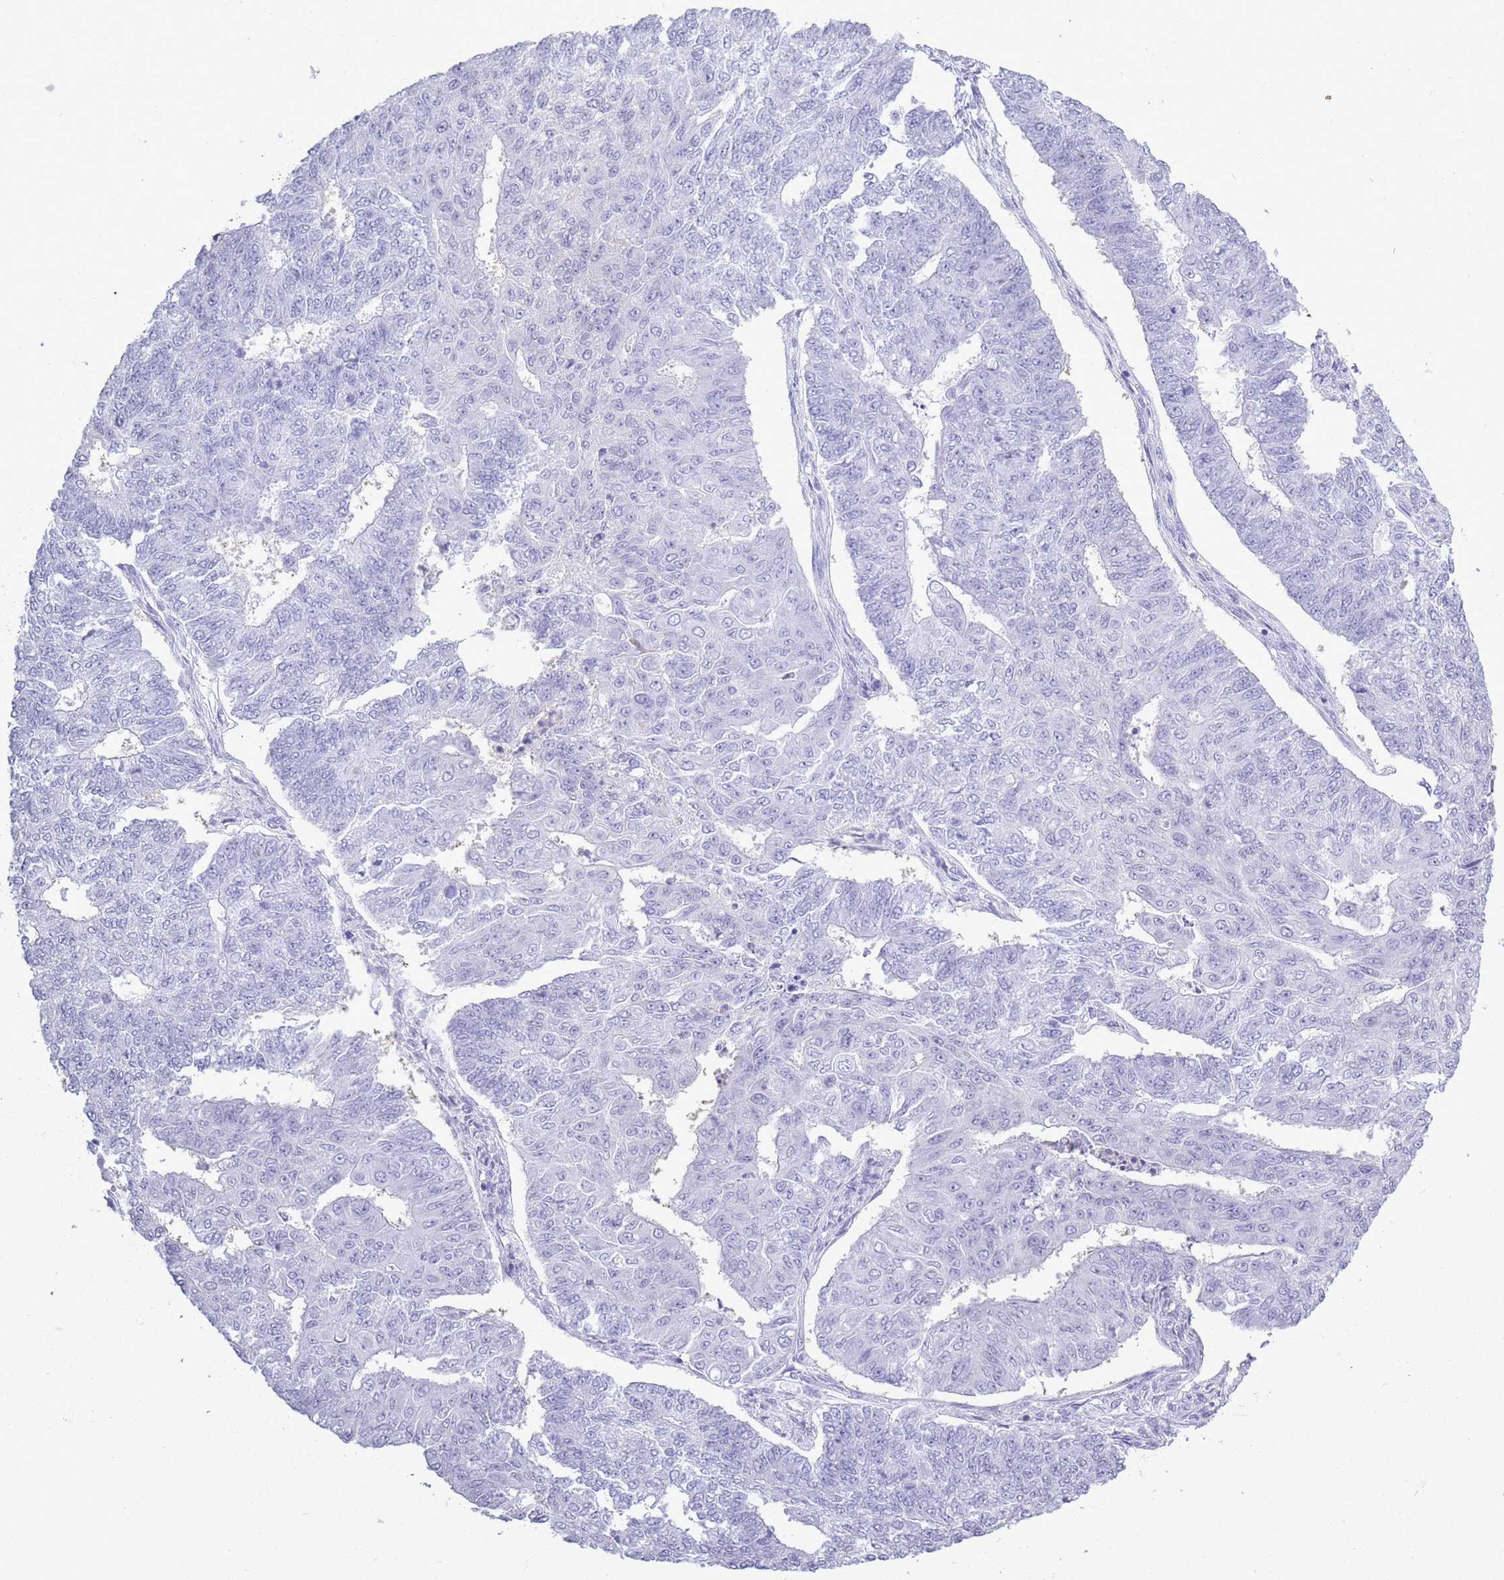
{"staining": {"intensity": "negative", "quantity": "none", "location": "none"}, "tissue": "endometrial cancer", "cell_type": "Tumor cells", "image_type": "cancer", "snomed": [{"axis": "morphology", "description": "Adenocarcinoma, NOS"}, {"axis": "topography", "description": "Endometrium"}], "caption": "Tumor cells show no significant positivity in endometrial cancer. (DAB (3,3'-diaminobenzidine) immunohistochemistry visualized using brightfield microscopy, high magnification).", "gene": "OR7C1", "patient": {"sex": "female", "age": 32}}